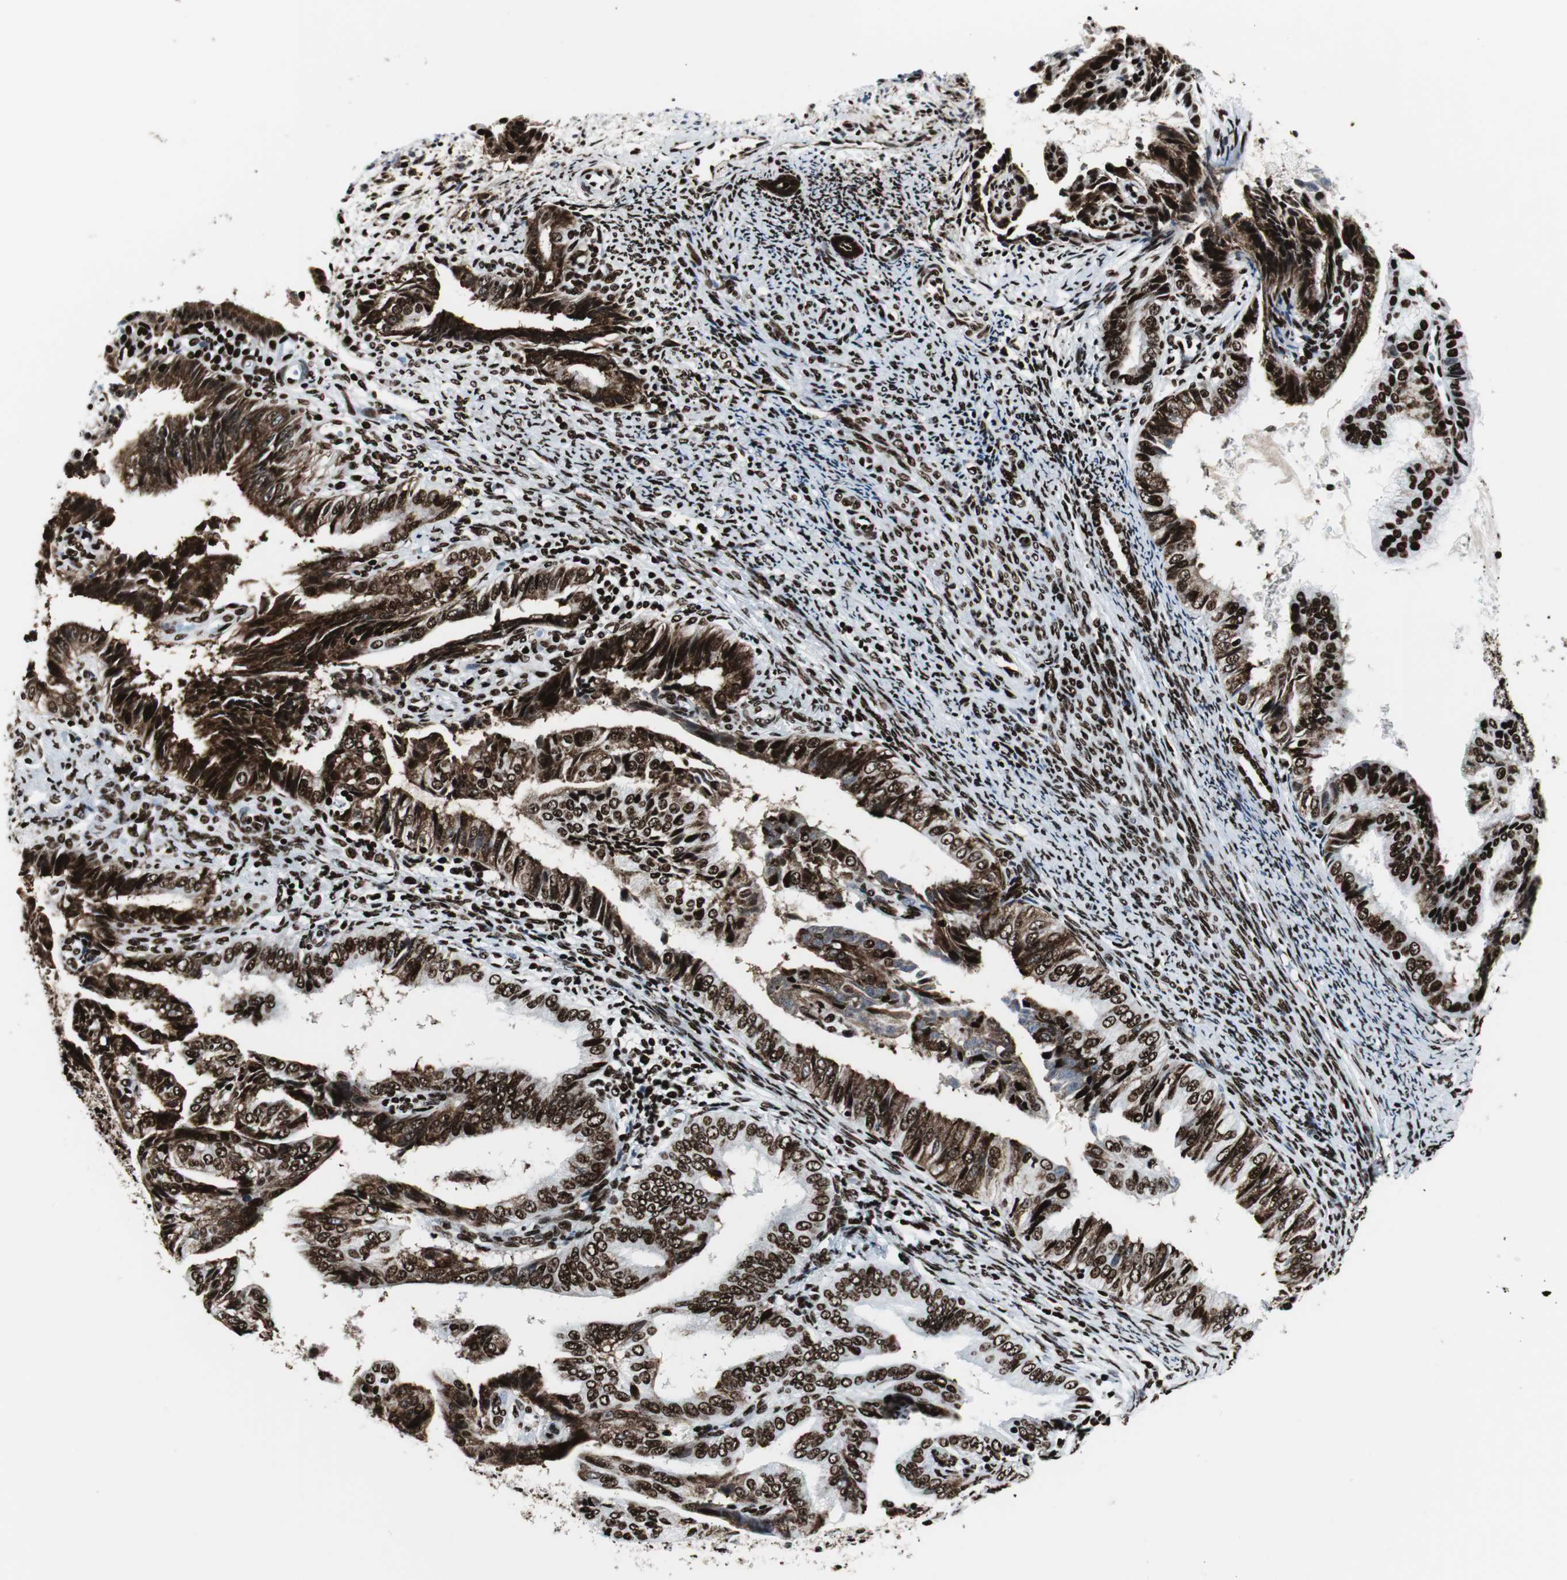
{"staining": {"intensity": "strong", "quantity": ">75%", "location": "cytoplasmic/membranous,nuclear"}, "tissue": "endometrial cancer", "cell_type": "Tumor cells", "image_type": "cancer", "snomed": [{"axis": "morphology", "description": "Adenocarcinoma, NOS"}, {"axis": "topography", "description": "Endometrium"}], "caption": "Endometrial cancer (adenocarcinoma) stained with immunohistochemistry reveals strong cytoplasmic/membranous and nuclear expression in approximately >75% of tumor cells.", "gene": "NCL", "patient": {"sex": "female", "age": 58}}